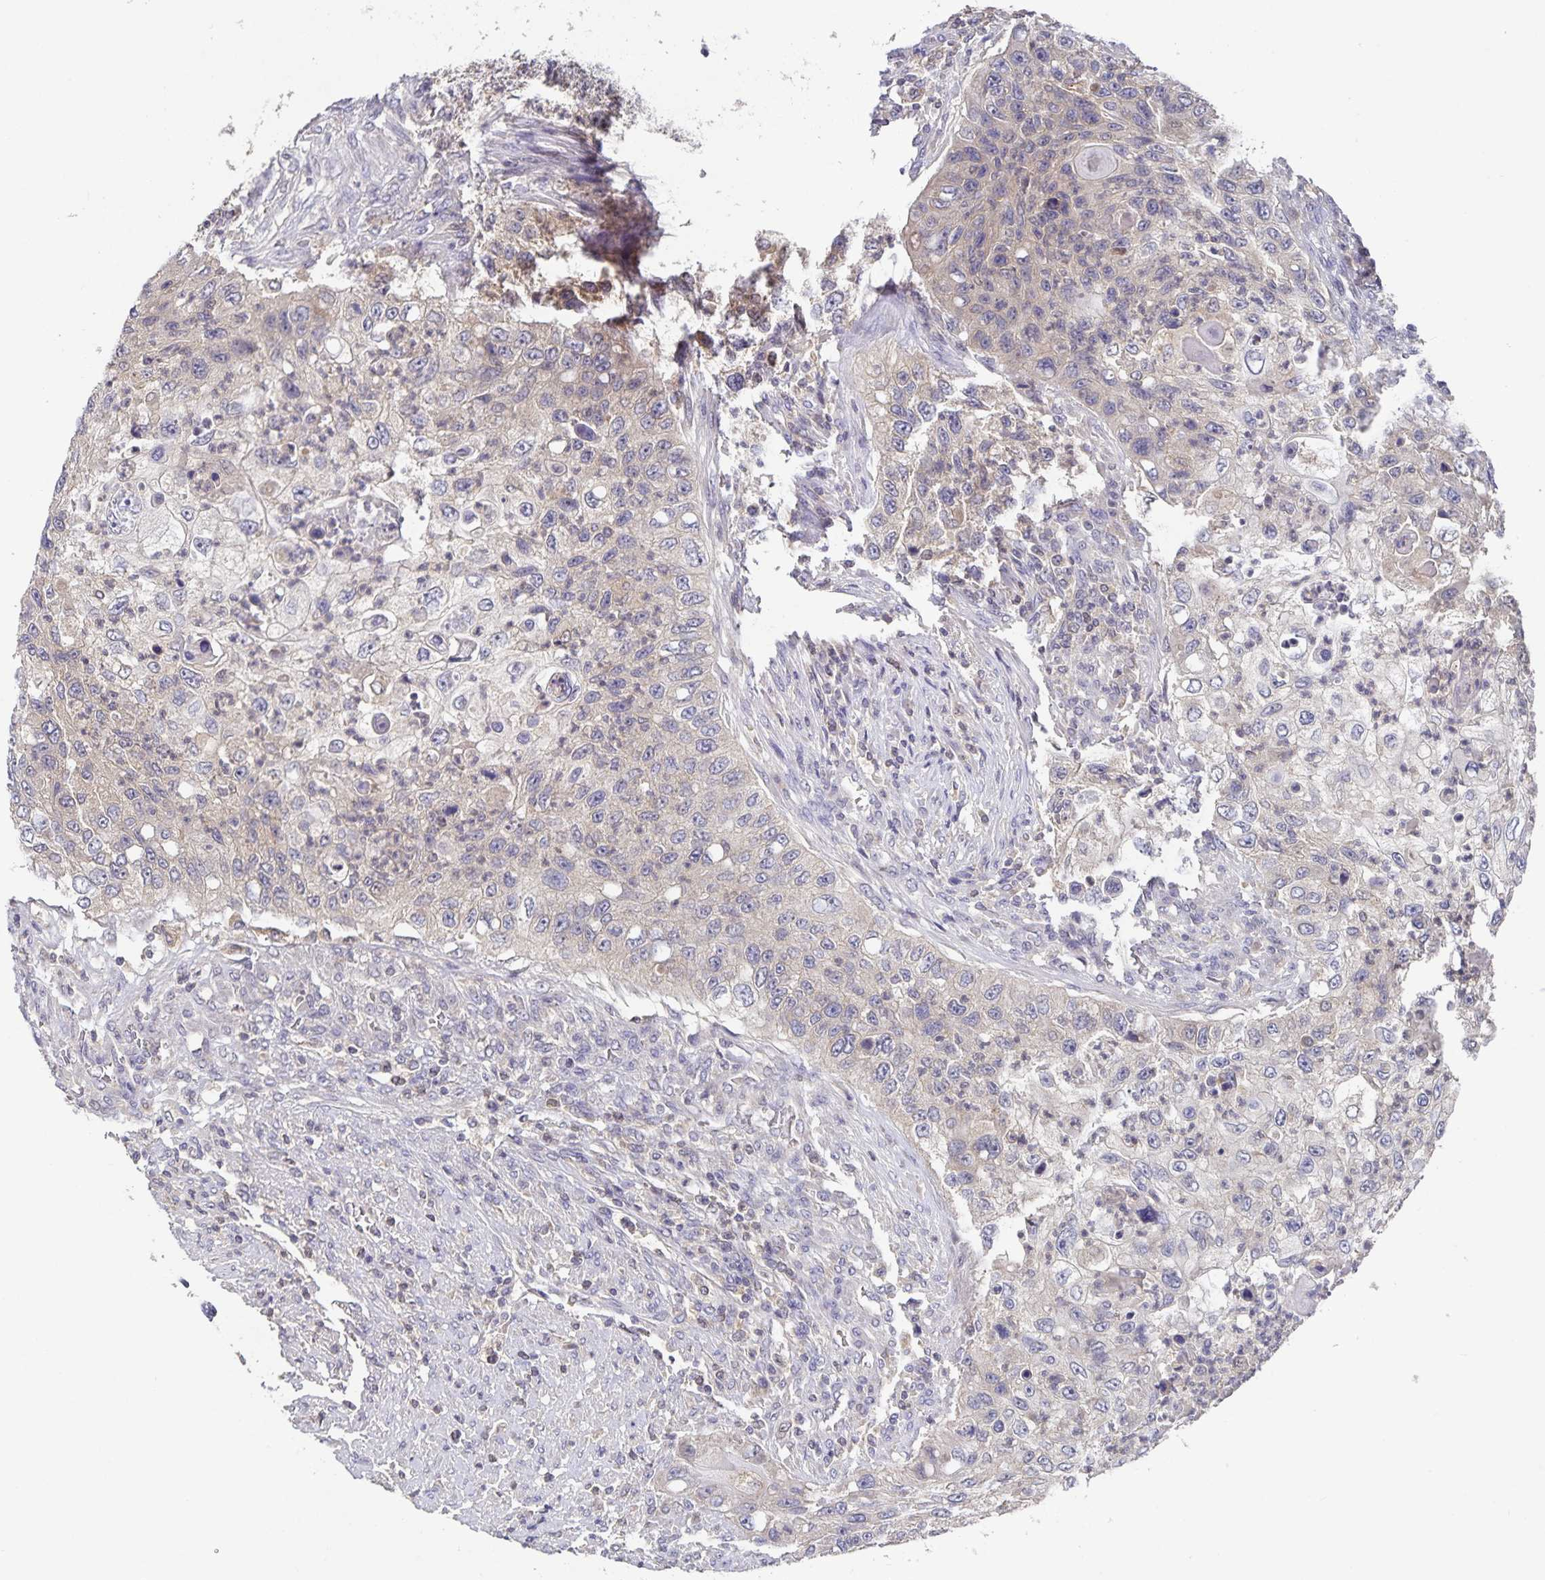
{"staining": {"intensity": "negative", "quantity": "none", "location": "none"}, "tissue": "urothelial cancer", "cell_type": "Tumor cells", "image_type": "cancer", "snomed": [{"axis": "morphology", "description": "Urothelial carcinoma, High grade"}, {"axis": "topography", "description": "Urinary bladder"}], "caption": "The IHC image has no significant staining in tumor cells of urothelial carcinoma (high-grade) tissue.", "gene": "HEPN1", "patient": {"sex": "female", "age": 60}}